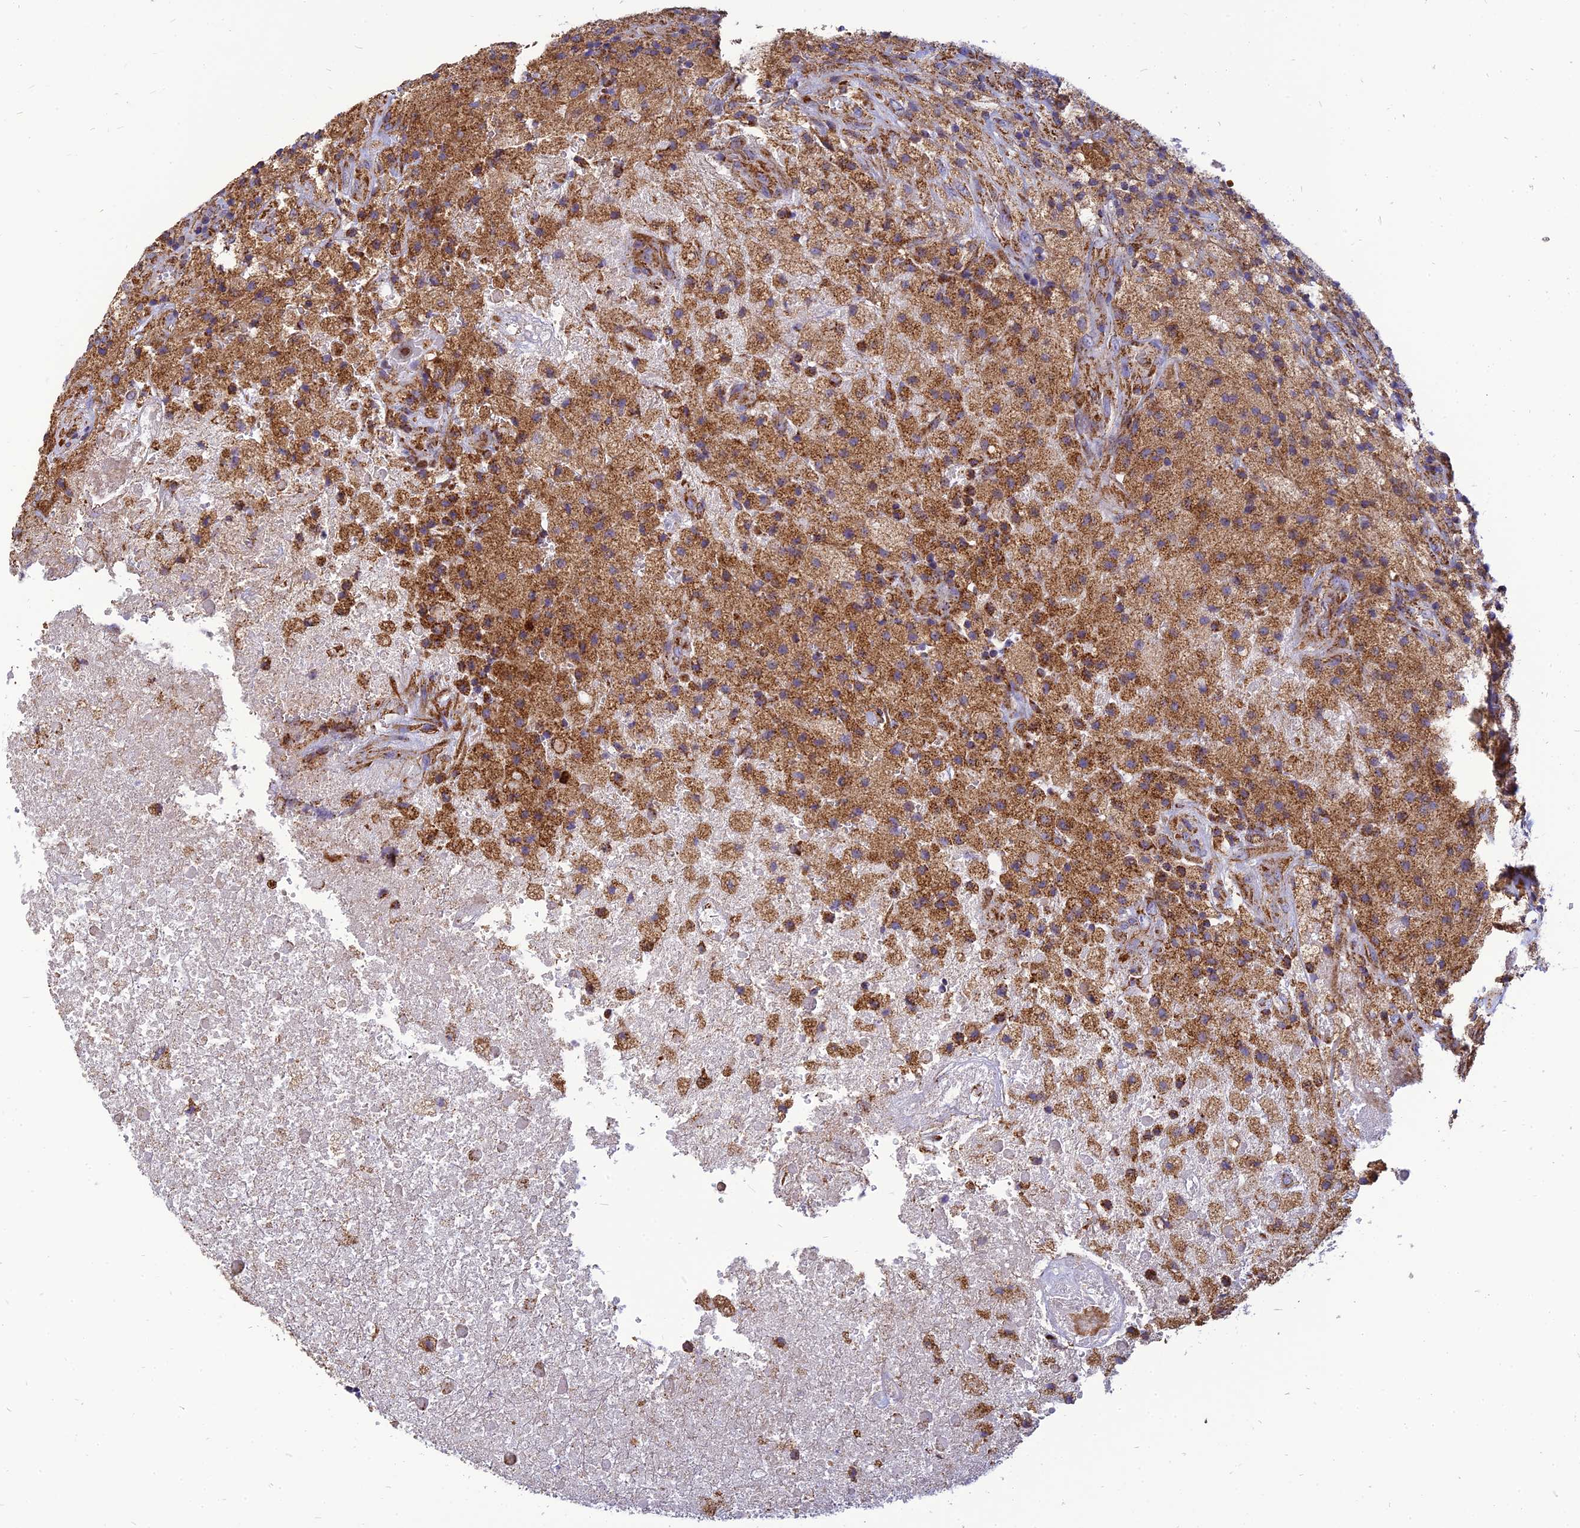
{"staining": {"intensity": "moderate", "quantity": ">75%", "location": "cytoplasmic/membranous"}, "tissue": "glioma", "cell_type": "Tumor cells", "image_type": "cancer", "snomed": [{"axis": "morphology", "description": "Glioma, malignant, High grade"}, {"axis": "topography", "description": "Brain"}], "caption": "The immunohistochemical stain highlights moderate cytoplasmic/membranous staining in tumor cells of high-grade glioma (malignant) tissue. (DAB = brown stain, brightfield microscopy at high magnification).", "gene": "THUMPD2", "patient": {"sex": "male", "age": 69}}